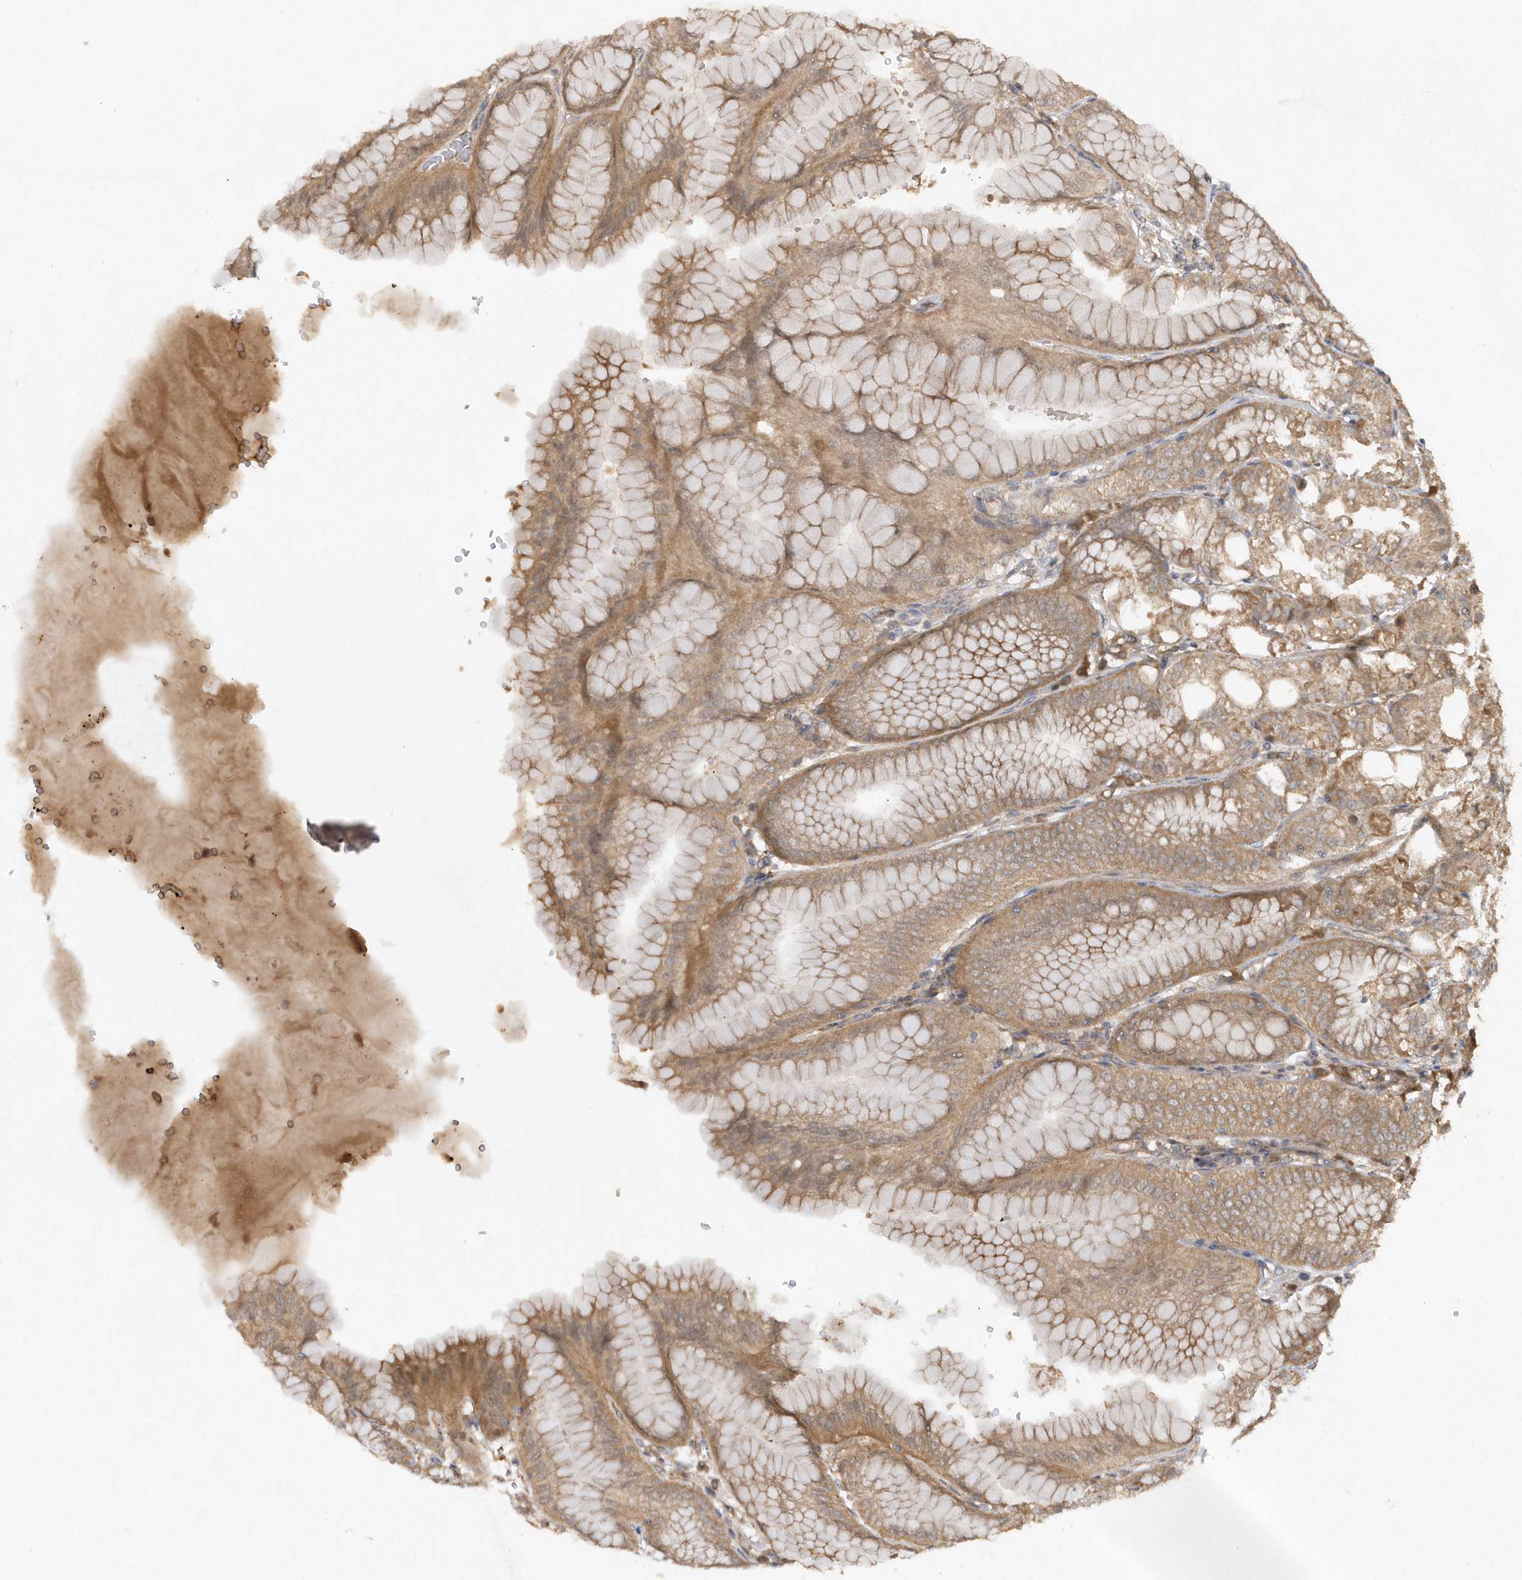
{"staining": {"intensity": "moderate", "quantity": ">75%", "location": "cytoplasmic/membranous"}, "tissue": "stomach", "cell_type": "Glandular cells", "image_type": "normal", "snomed": [{"axis": "morphology", "description": "Normal tissue, NOS"}, {"axis": "topography", "description": "Stomach, lower"}], "caption": "An image showing moderate cytoplasmic/membranous expression in about >75% of glandular cells in unremarkable stomach, as visualized by brown immunohistochemical staining.", "gene": "GFM2", "patient": {"sex": "male", "age": 71}}